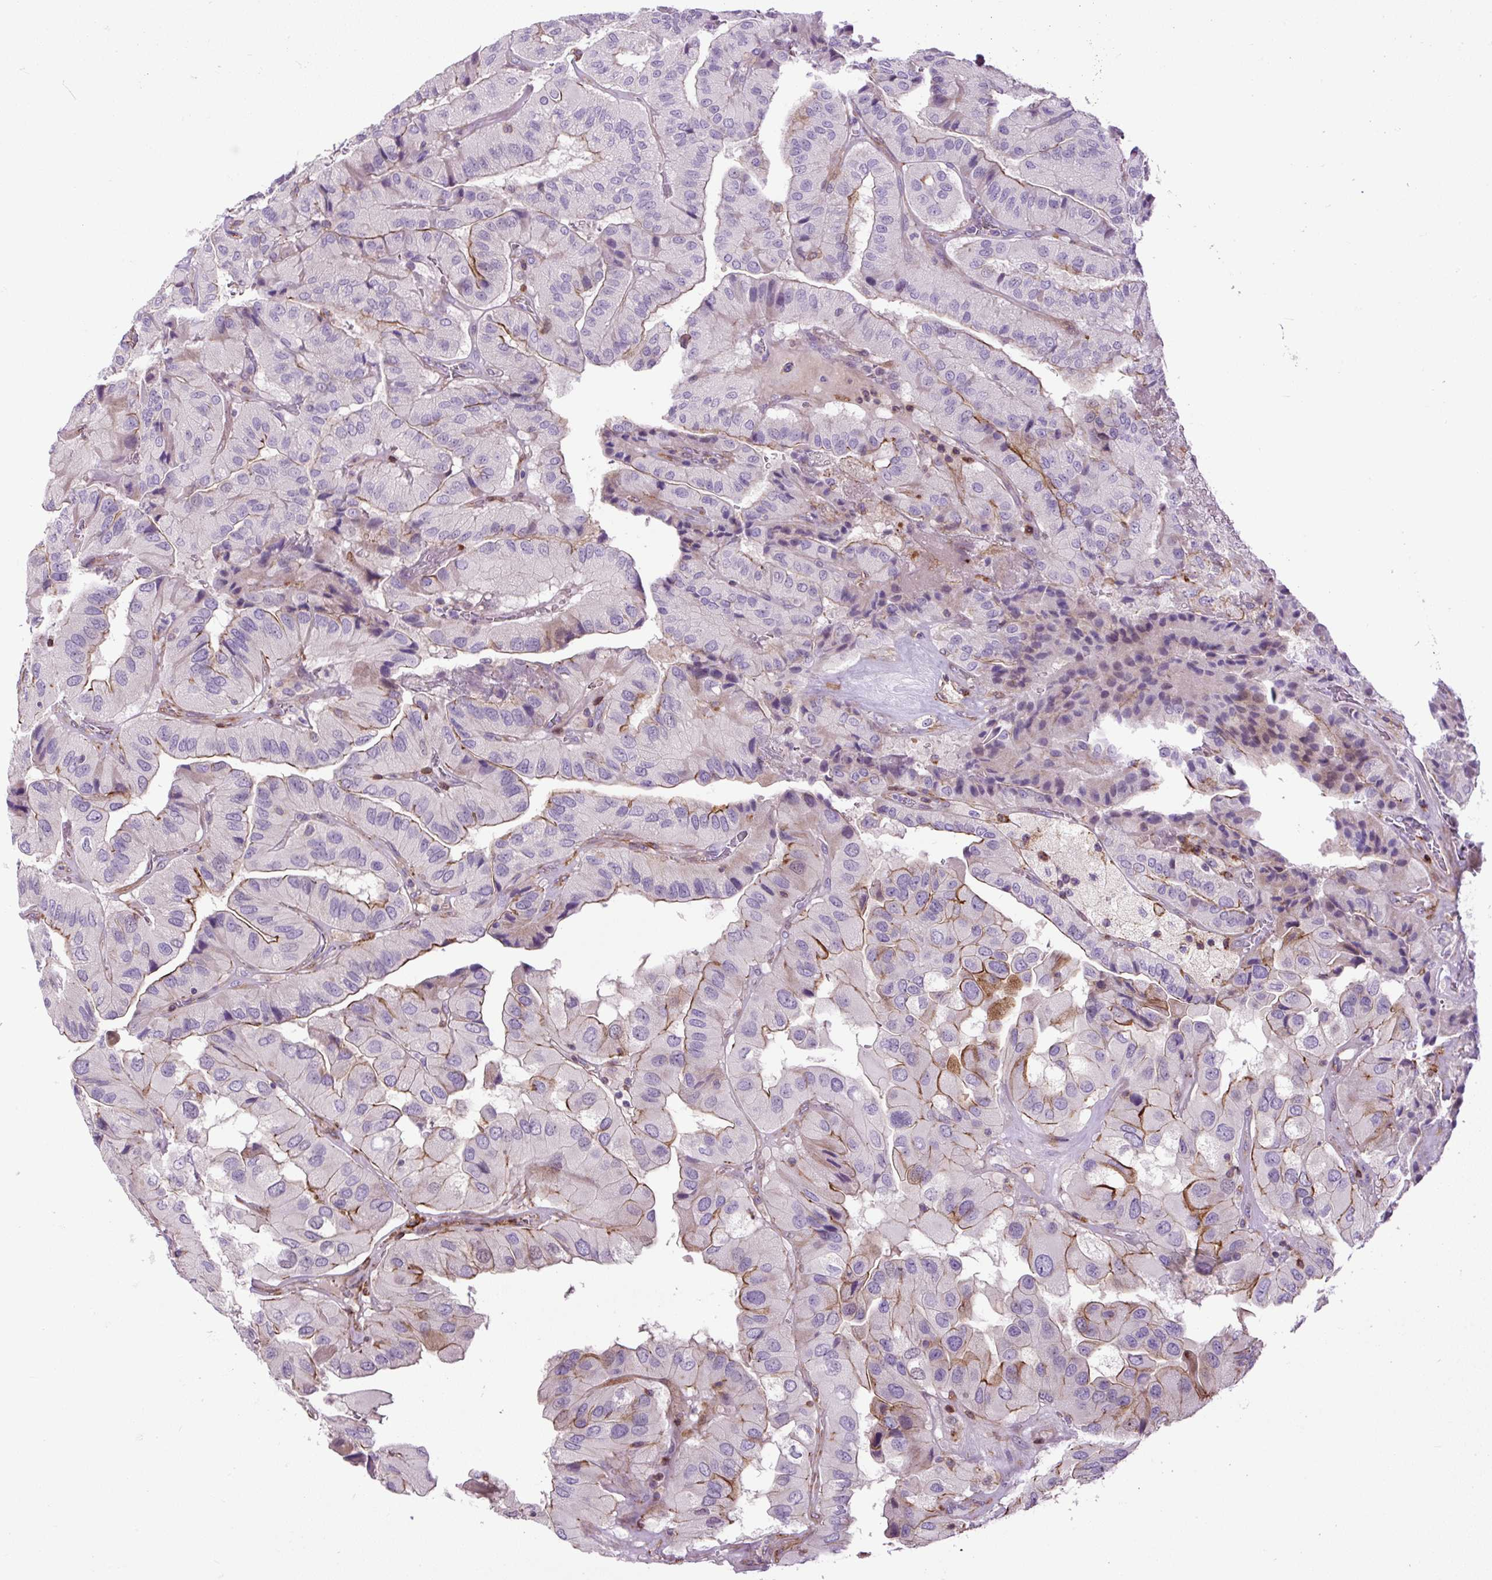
{"staining": {"intensity": "moderate", "quantity": "<25%", "location": "cytoplasmic/membranous"}, "tissue": "thyroid cancer", "cell_type": "Tumor cells", "image_type": "cancer", "snomed": [{"axis": "morphology", "description": "Normal tissue, NOS"}, {"axis": "morphology", "description": "Papillary adenocarcinoma, NOS"}, {"axis": "topography", "description": "Thyroid gland"}], "caption": "Immunohistochemistry staining of thyroid cancer, which reveals low levels of moderate cytoplasmic/membranous staining in approximately <25% of tumor cells indicating moderate cytoplasmic/membranous protein staining. The staining was performed using DAB (3,3'-diaminobenzidine) (brown) for protein detection and nuclei were counterstained in hematoxylin (blue).", "gene": "ZNF197", "patient": {"sex": "female", "age": 59}}